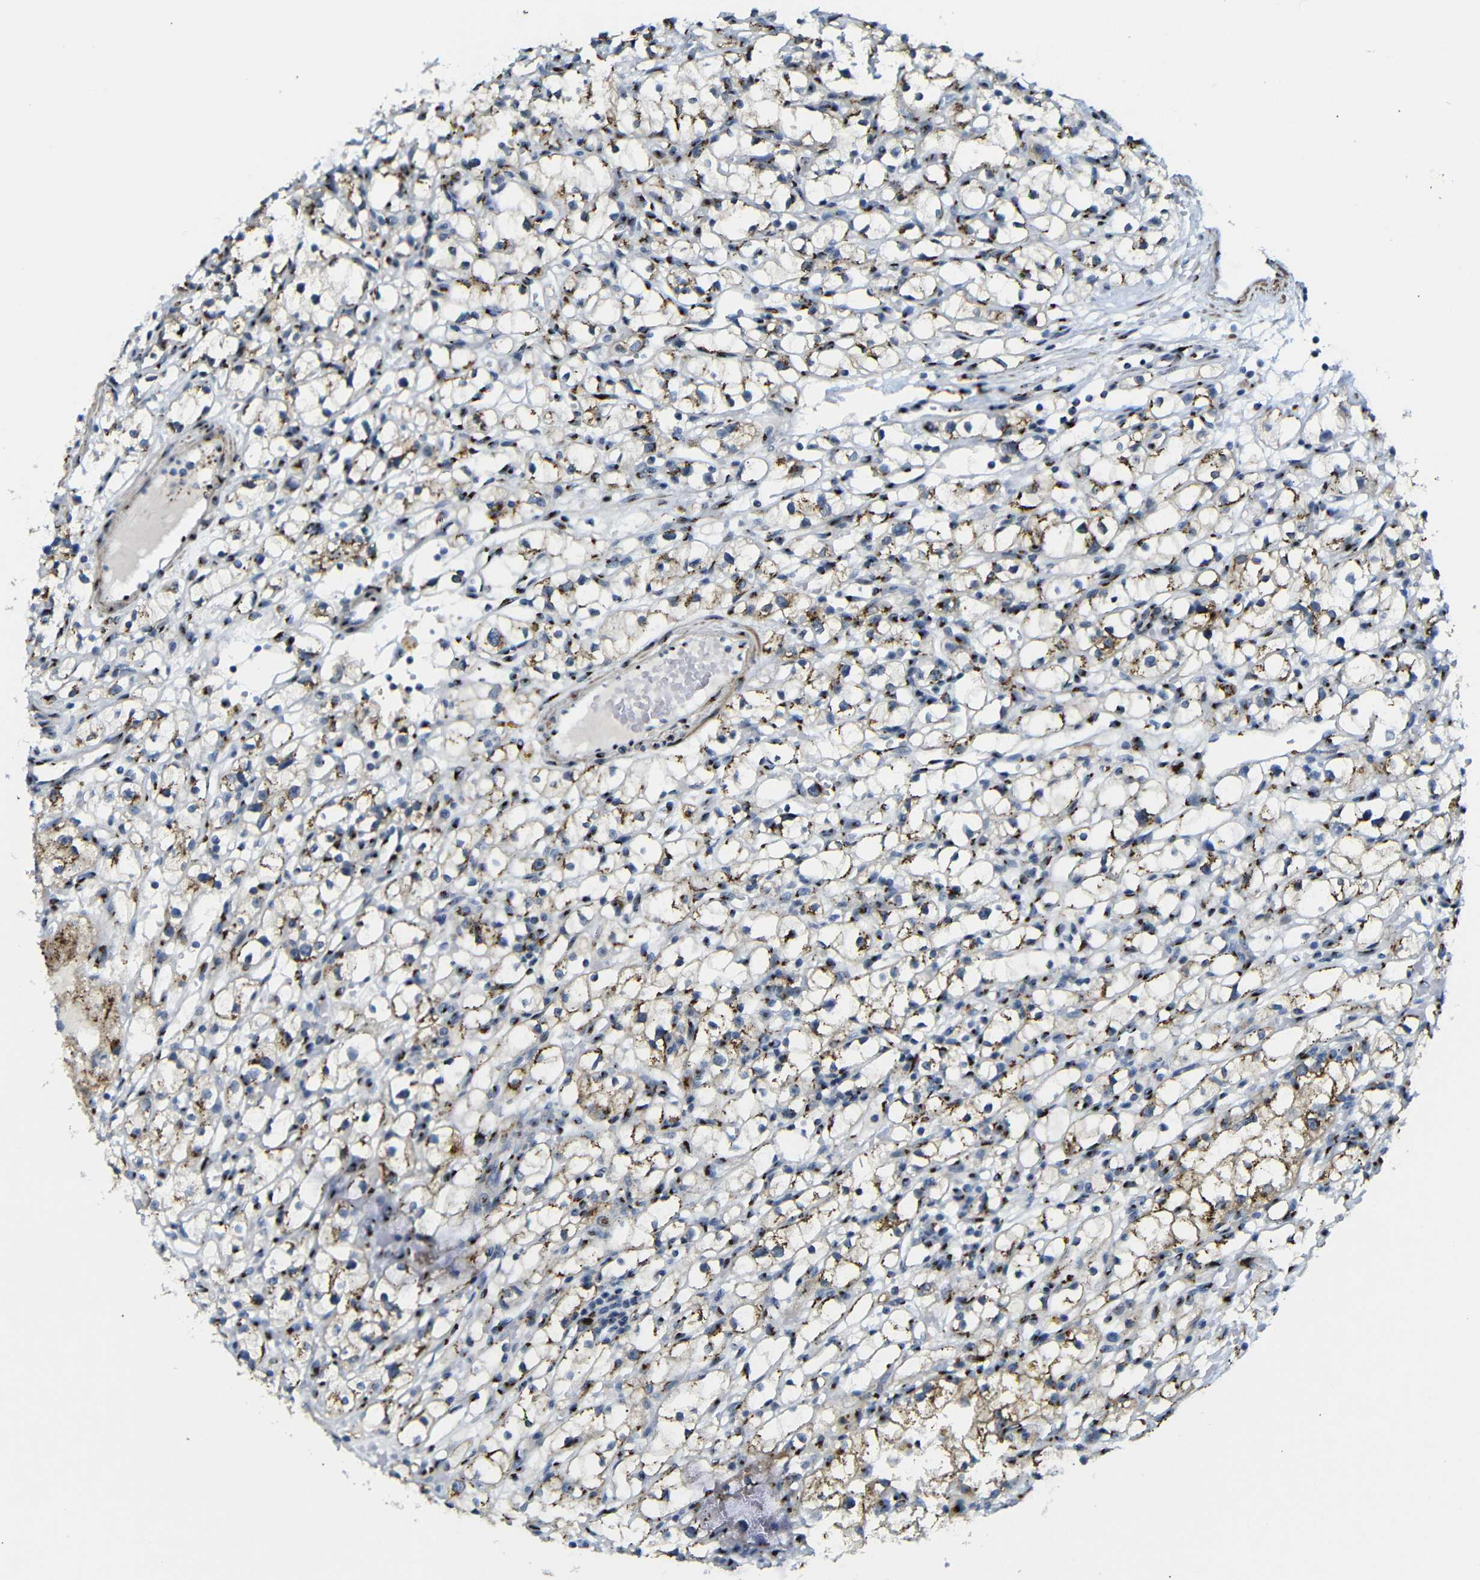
{"staining": {"intensity": "moderate", "quantity": ">75%", "location": "cytoplasmic/membranous"}, "tissue": "renal cancer", "cell_type": "Tumor cells", "image_type": "cancer", "snomed": [{"axis": "morphology", "description": "Adenocarcinoma, NOS"}, {"axis": "topography", "description": "Kidney"}], "caption": "Renal cancer (adenocarcinoma) stained with DAB (3,3'-diaminobenzidine) immunohistochemistry shows medium levels of moderate cytoplasmic/membranous staining in approximately >75% of tumor cells.", "gene": "TGOLN2", "patient": {"sex": "male", "age": 56}}